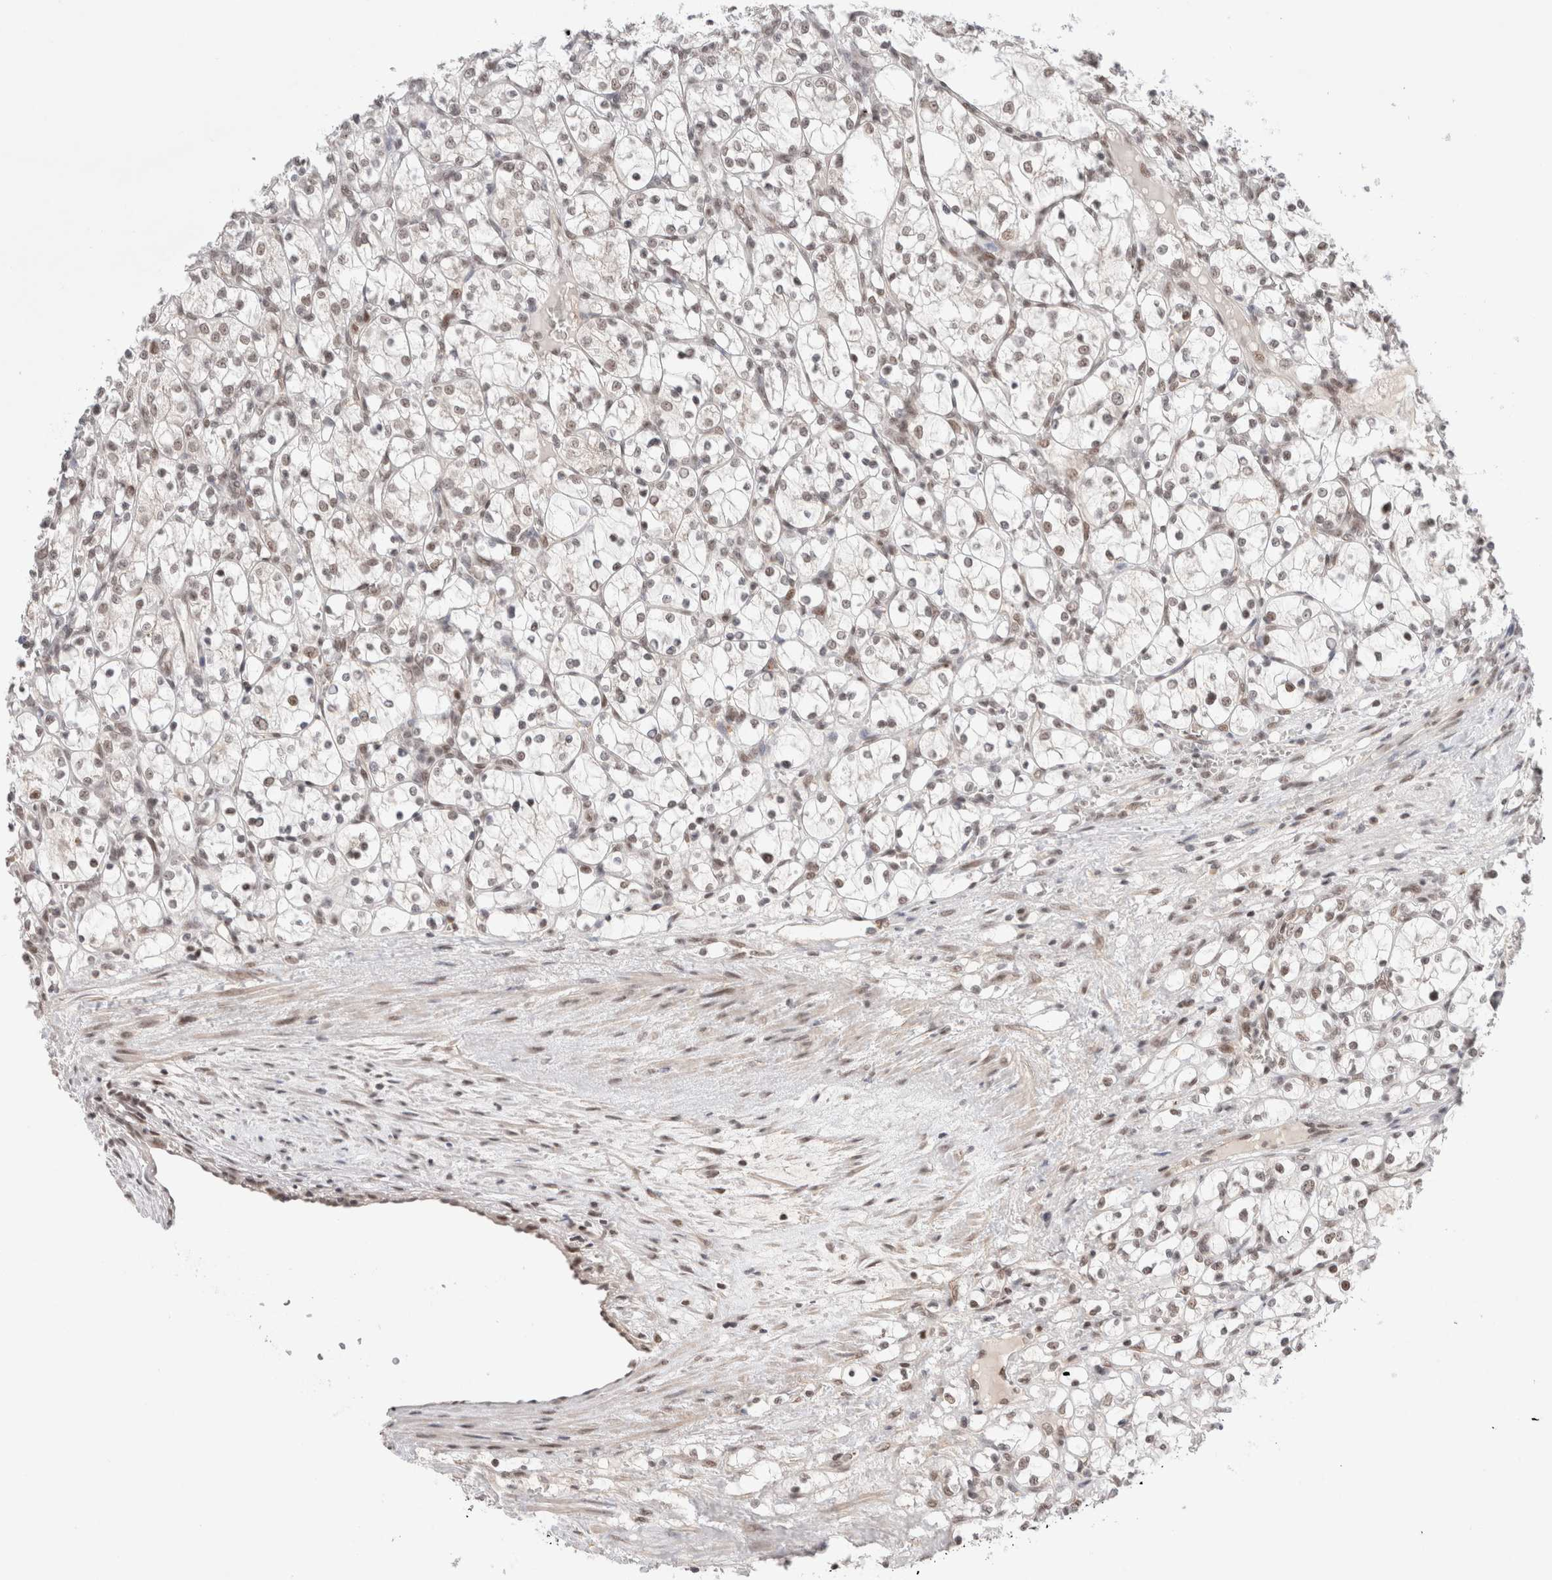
{"staining": {"intensity": "weak", "quantity": "<25%", "location": "nuclear"}, "tissue": "renal cancer", "cell_type": "Tumor cells", "image_type": "cancer", "snomed": [{"axis": "morphology", "description": "Adenocarcinoma, NOS"}, {"axis": "topography", "description": "Kidney"}], "caption": "Histopathology image shows no significant protein positivity in tumor cells of renal cancer (adenocarcinoma). (Stains: DAB (3,3'-diaminobenzidine) immunohistochemistry with hematoxylin counter stain, Microscopy: brightfield microscopy at high magnification).", "gene": "GATAD2A", "patient": {"sex": "female", "age": 69}}